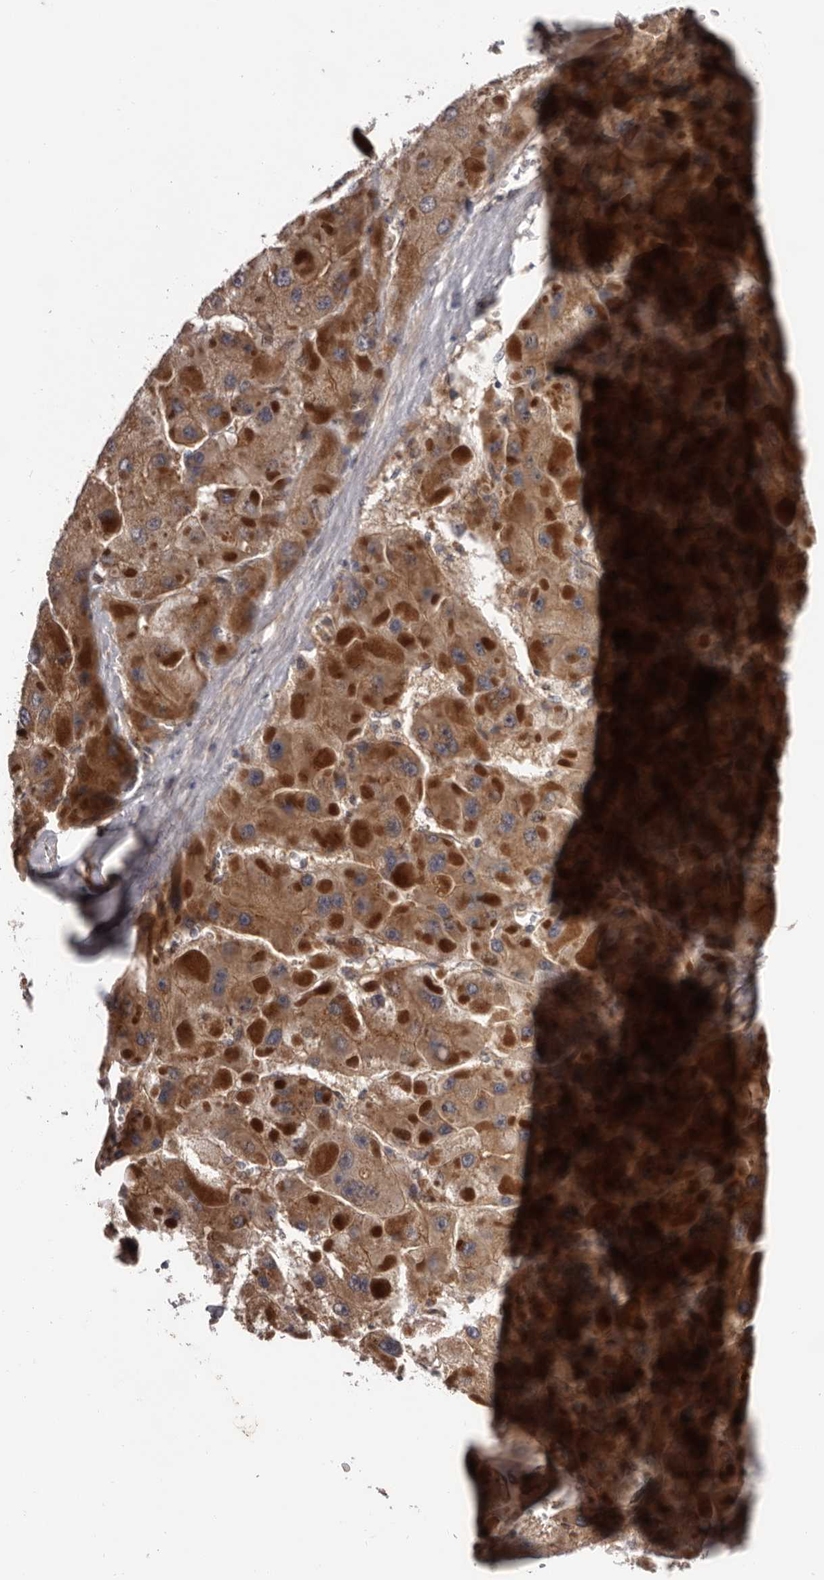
{"staining": {"intensity": "moderate", "quantity": ">75%", "location": "cytoplasmic/membranous"}, "tissue": "liver cancer", "cell_type": "Tumor cells", "image_type": "cancer", "snomed": [{"axis": "morphology", "description": "Carcinoma, Hepatocellular, NOS"}, {"axis": "topography", "description": "Liver"}], "caption": "Hepatocellular carcinoma (liver) was stained to show a protein in brown. There is medium levels of moderate cytoplasmic/membranous expression in approximately >75% of tumor cells.", "gene": "PRKD1", "patient": {"sex": "female", "age": 73}}